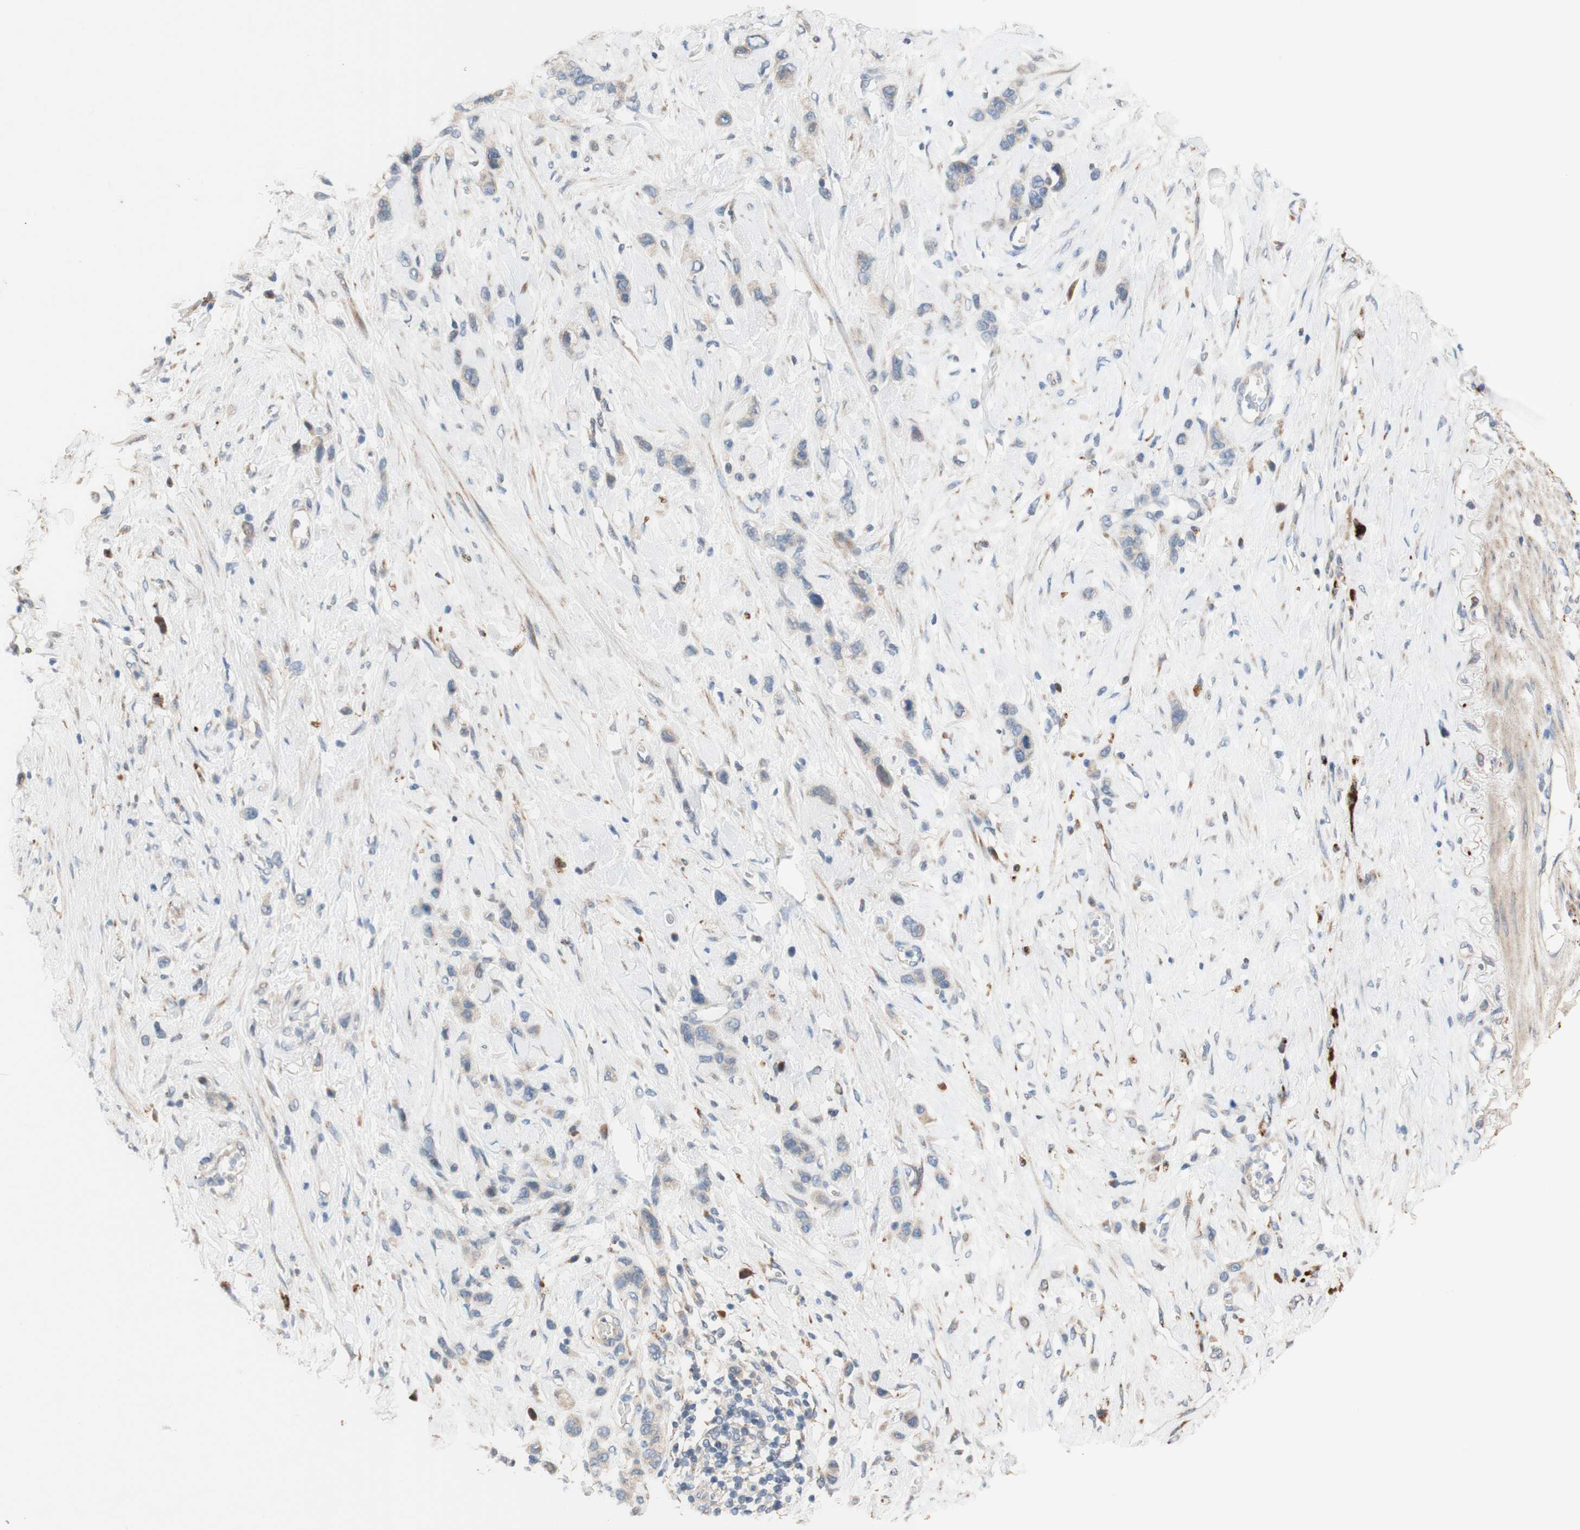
{"staining": {"intensity": "weak", "quantity": "<25%", "location": "cytoplasmic/membranous"}, "tissue": "stomach cancer", "cell_type": "Tumor cells", "image_type": "cancer", "snomed": [{"axis": "morphology", "description": "Adenocarcinoma, NOS"}, {"axis": "morphology", "description": "Adenocarcinoma, High grade"}, {"axis": "topography", "description": "Stomach, upper"}, {"axis": "topography", "description": "Stomach, lower"}], "caption": "An immunohistochemistry (IHC) image of adenocarcinoma (high-grade) (stomach) is shown. There is no staining in tumor cells of adenocarcinoma (high-grade) (stomach).", "gene": "PTPN21", "patient": {"sex": "female", "age": 65}}